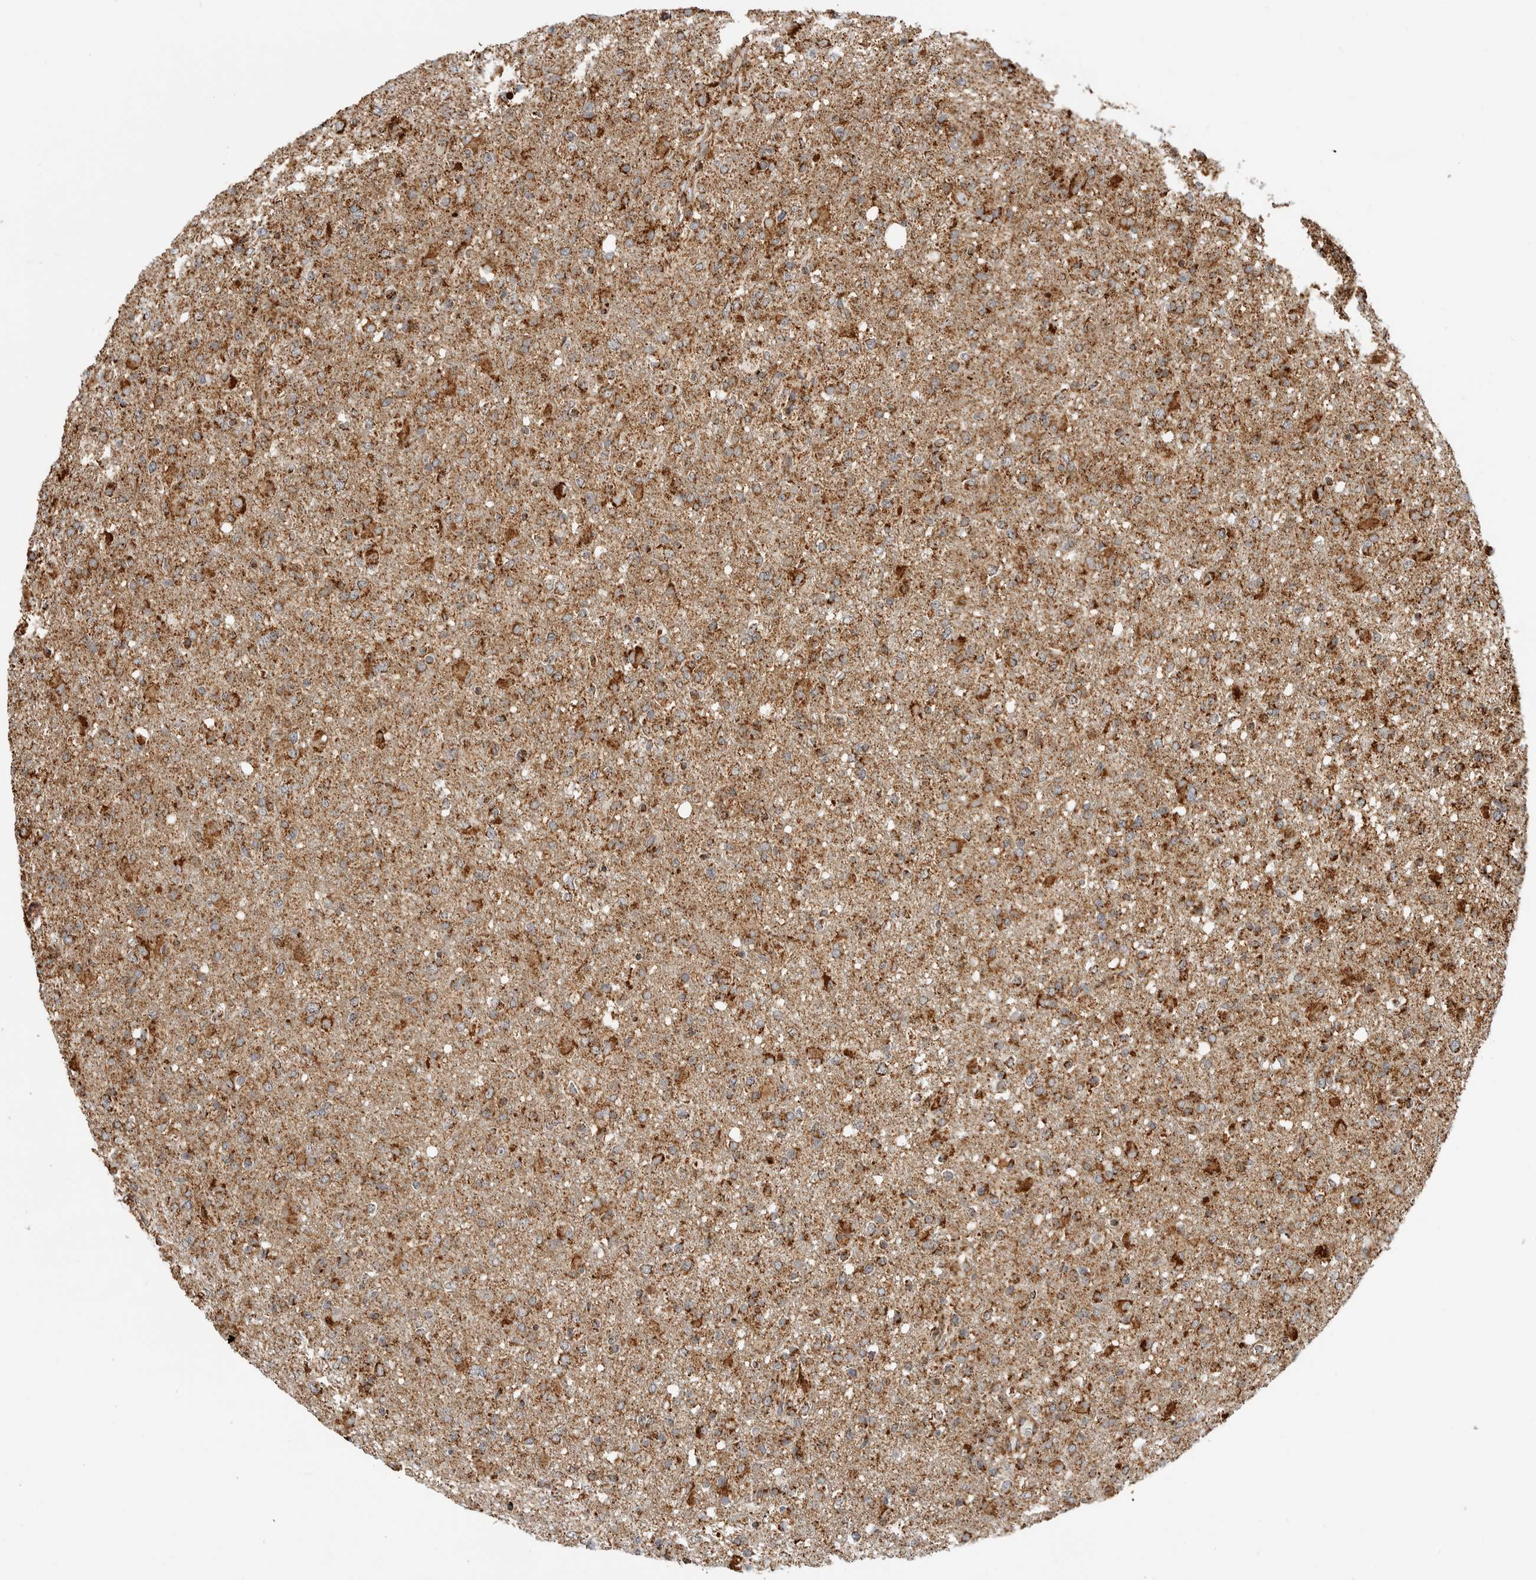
{"staining": {"intensity": "strong", "quantity": "25%-75%", "location": "cytoplasmic/membranous"}, "tissue": "glioma", "cell_type": "Tumor cells", "image_type": "cancer", "snomed": [{"axis": "morphology", "description": "Glioma, malignant, High grade"}, {"axis": "topography", "description": "Brain"}], "caption": "This histopathology image exhibits glioma stained with immunohistochemistry to label a protein in brown. The cytoplasmic/membranous of tumor cells show strong positivity for the protein. Nuclei are counter-stained blue.", "gene": "BMP2K", "patient": {"sex": "female", "age": 57}}